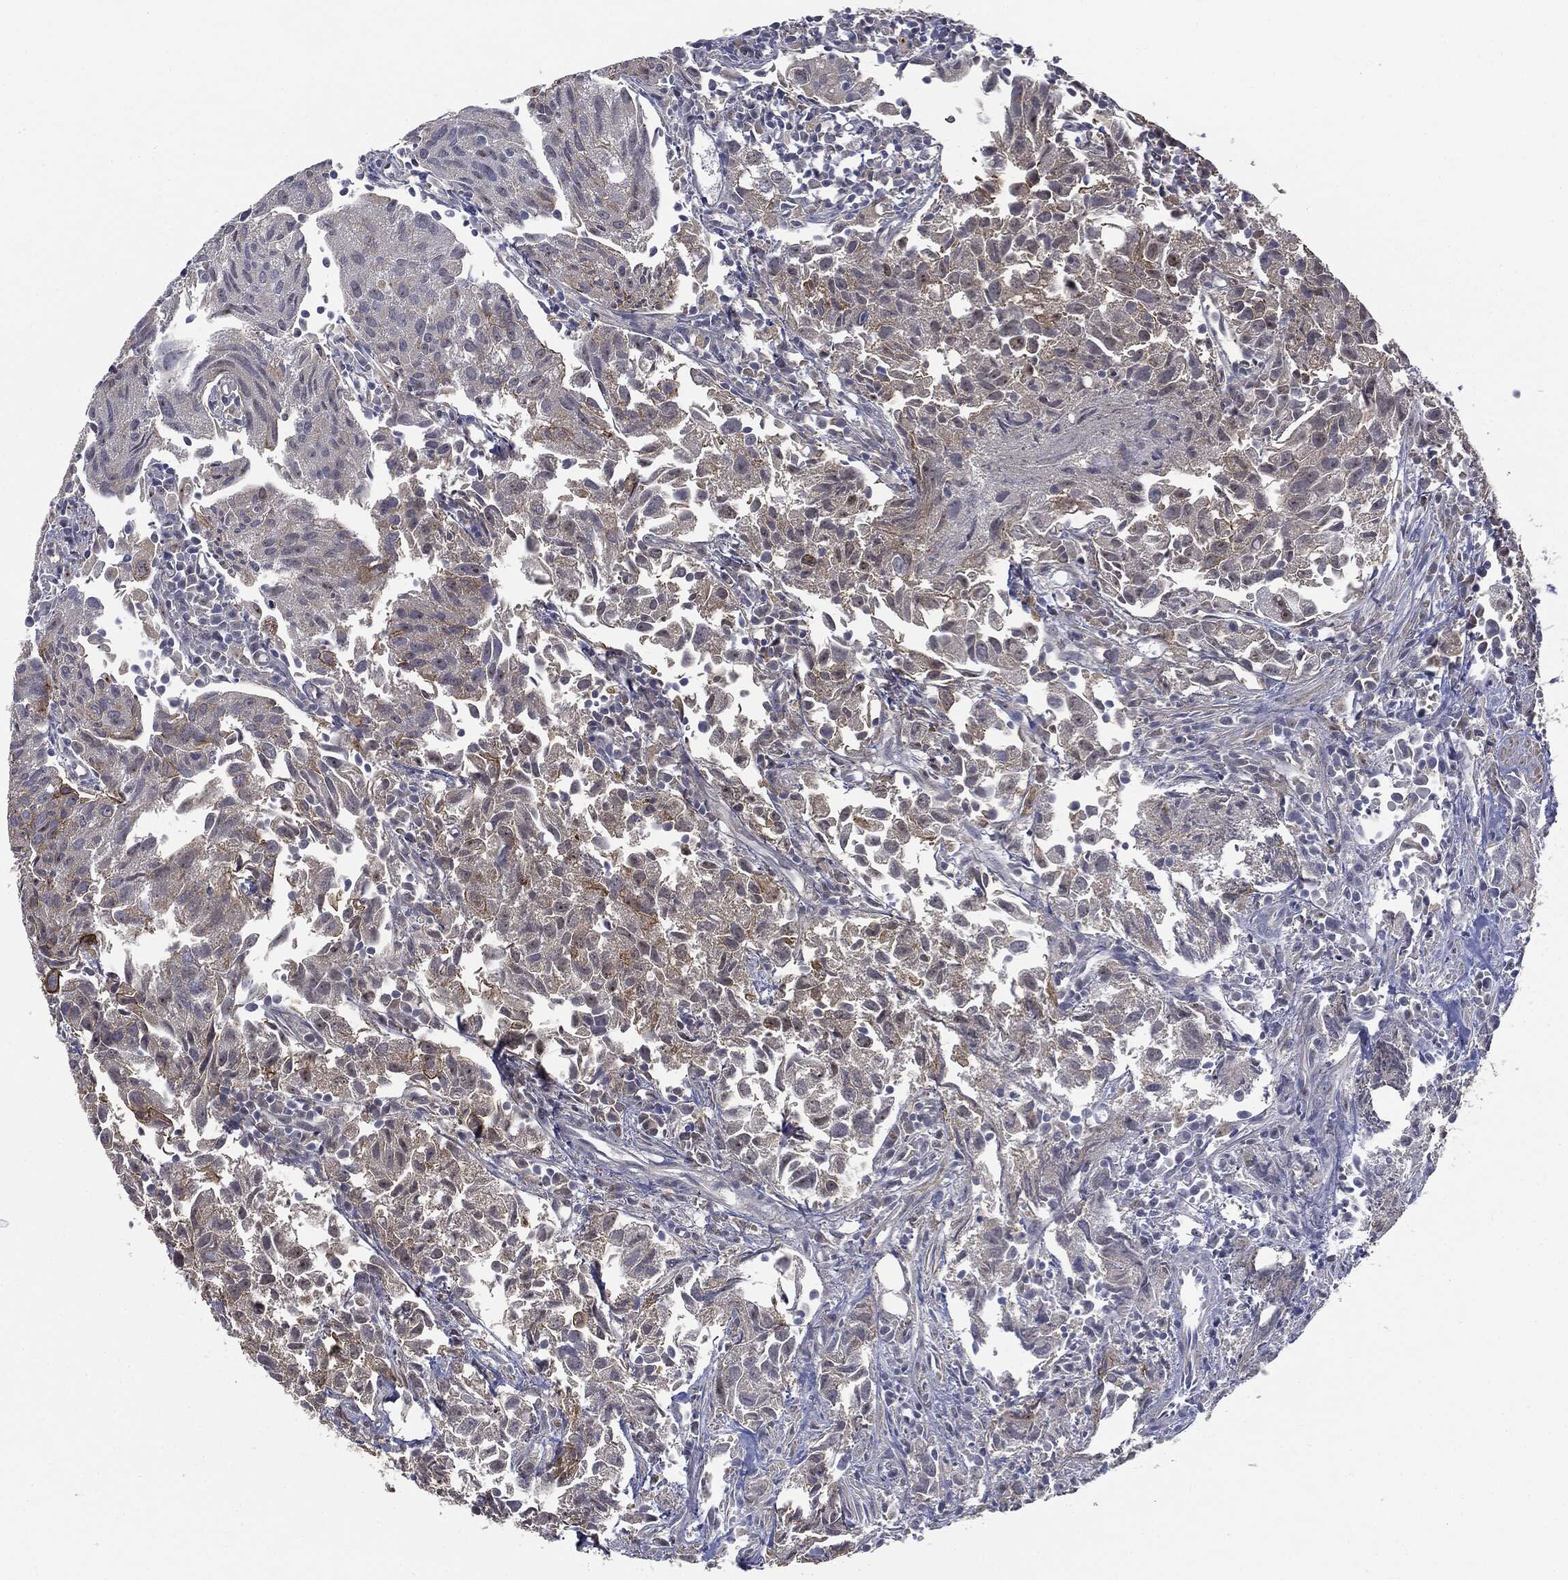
{"staining": {"intensity": "negative", "quantity": "none", "location": "none"}, "tissue": "urothelial cancer", "cell_type": "Tumor cells", "image_type": "cancer", "snomed": [{"axis": "morphology", "description": "Urothelial carcinoma, High grade"}, {"axis": "topography", "description": "Urinary bladder"}], "caption": "Immunohistochemistry of human high-grade urothelial carcinoma reveals no staining in tumor cells.", "gene": "TRMT1L", "patient": {"sex": "female", "age": 75}}